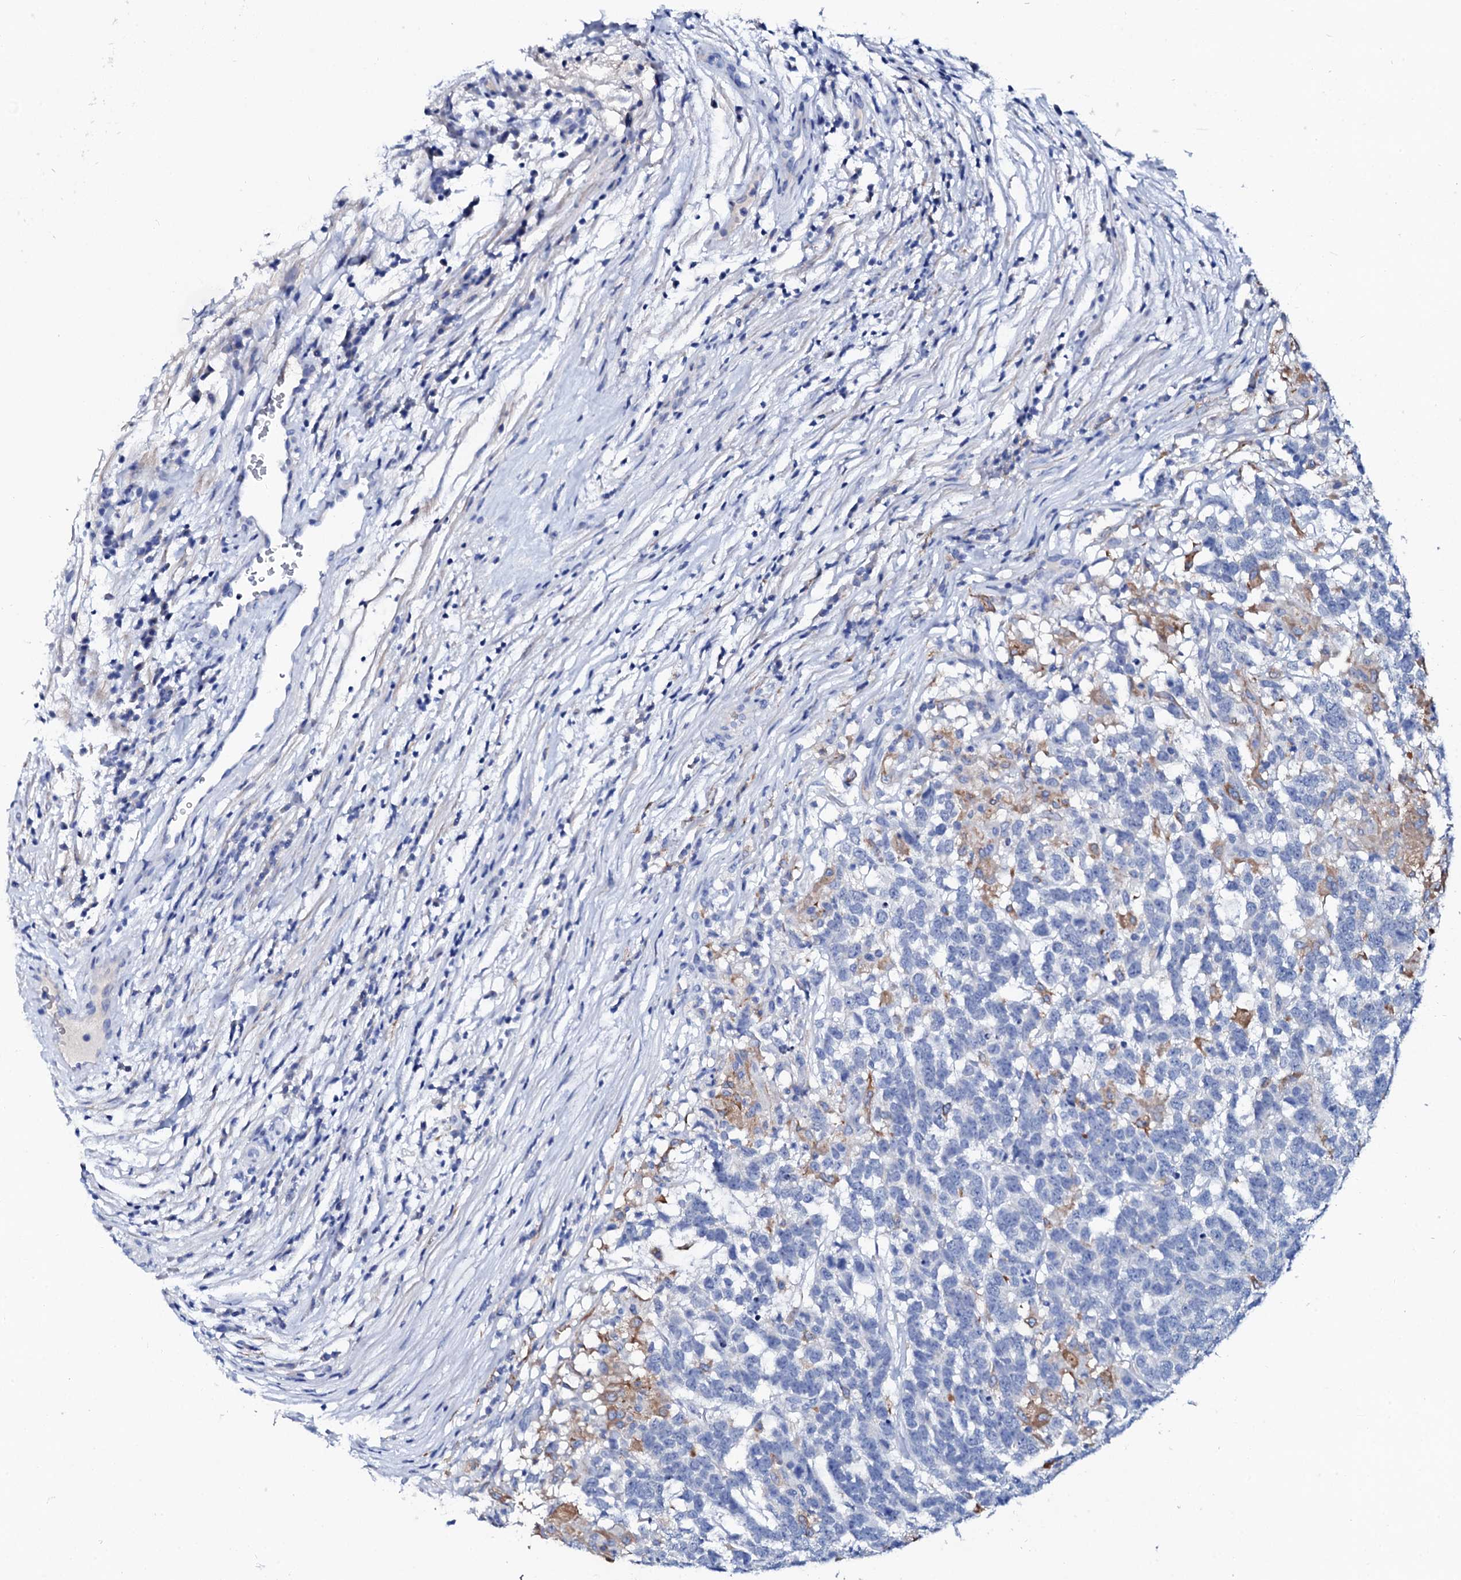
{"staining": {"intensity": "negative", "quantity": "none", "location": "none"}, "tissue": "testis cancer", "cell_type": "Tumor cells", "image_type": "cancer", "snomed": [{"axis": "morphology", "description": "Carcinoma, Embryonal, NOS"}, {"axis": "topography", "description": "Testis"}], "caption": "This is an immunohistochemistry (IHC) photomicrograph of human embryonal carcinoma (testis). There is no positivity in tumor cells.", "gene": "GLB1L3", "patient": {"sex": "male", "age": 26}}